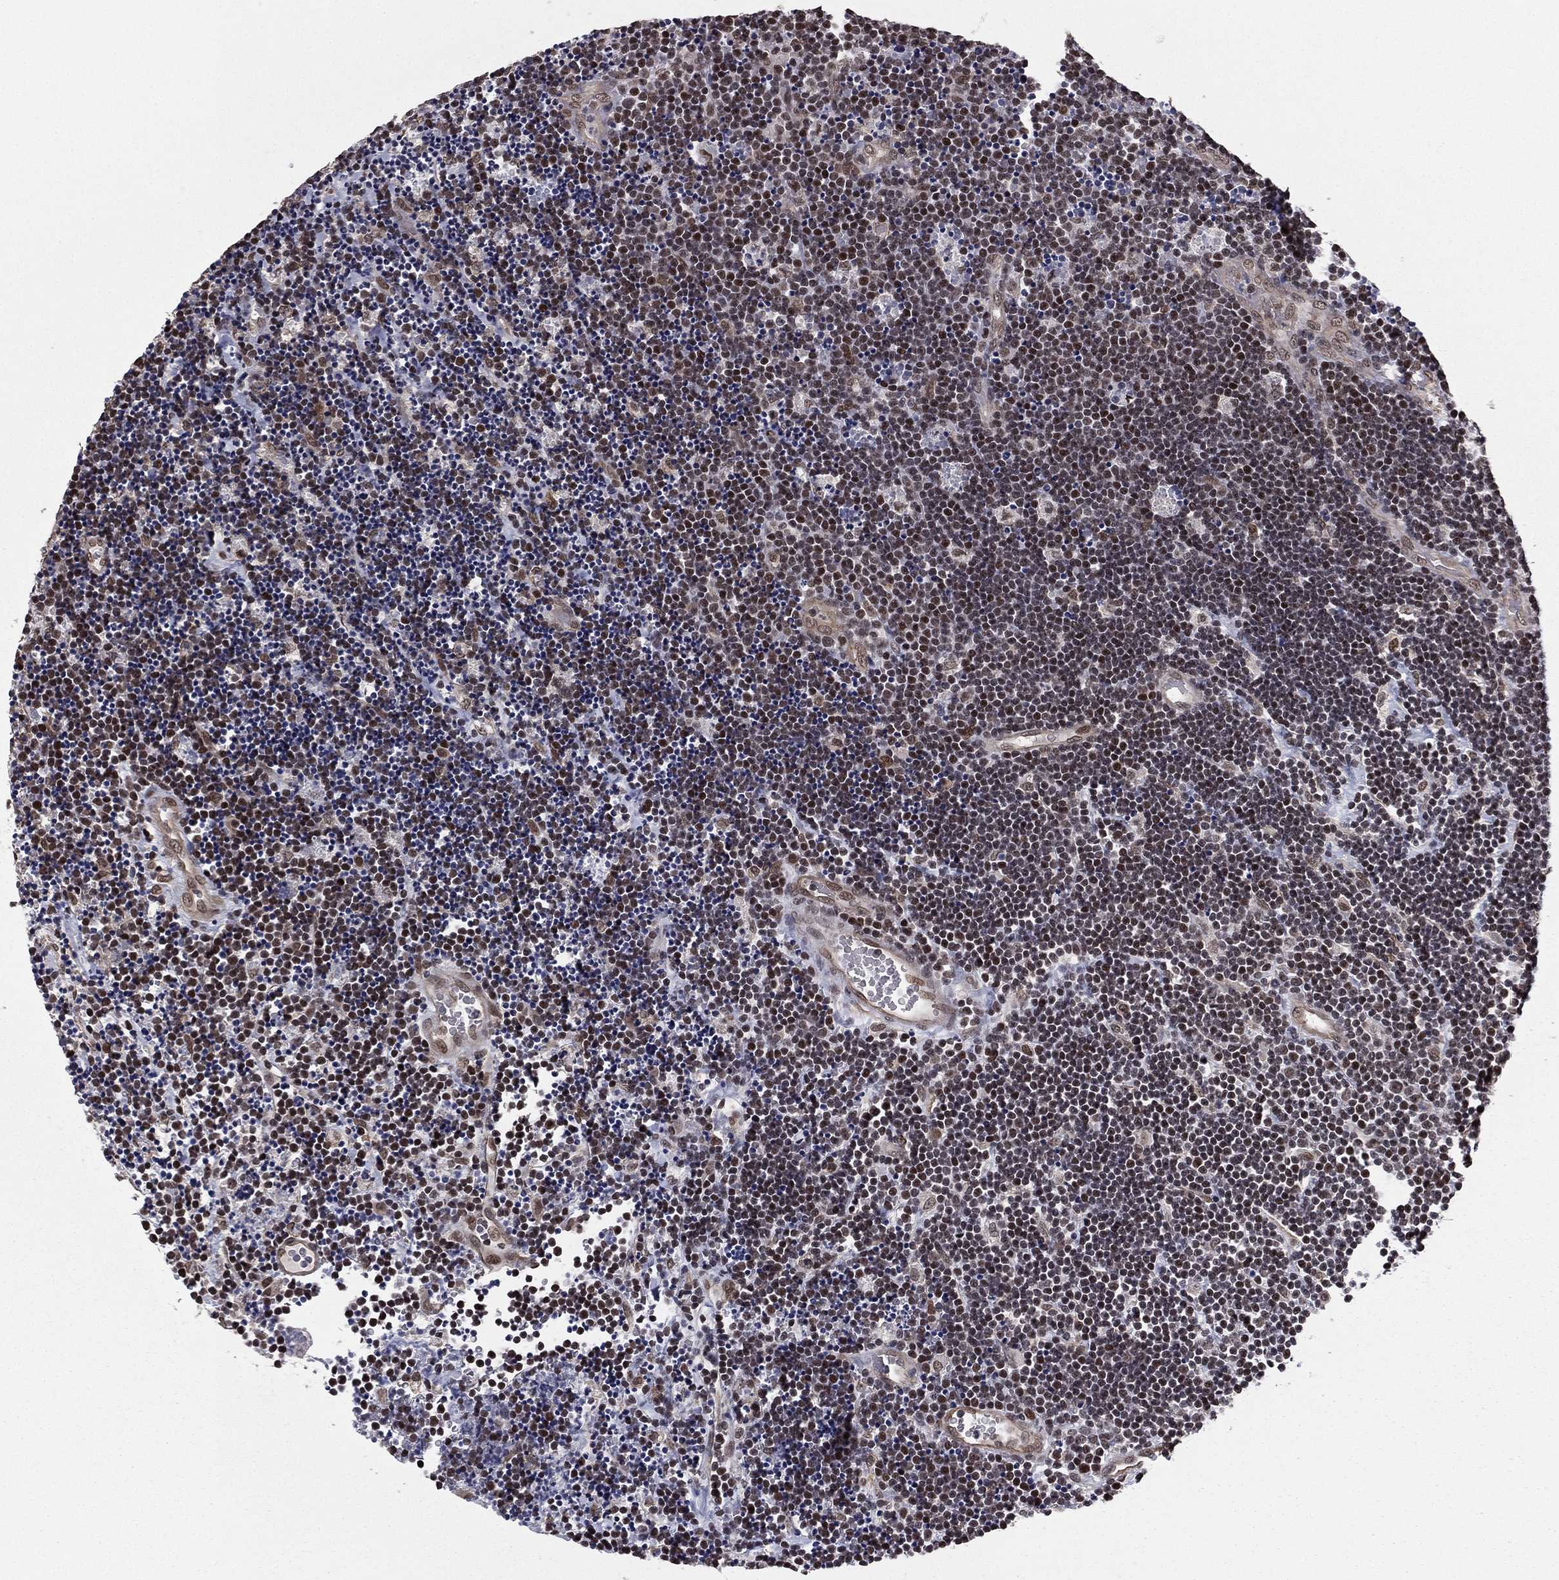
{"staining": {"intensity": "moderate", "quantity": "<25%", "location": "cytoplasmic/membranous"}, "tissue": "lymphoma", "cell_type": "Tumor cells", "image_type": "cancer", "snomed": [{"axis": "morphology", "description": "Malignant lymphoma, non-Hodgkin's type, Low grade"}, {"axis": "topography", "description": "Brain"}], "caption": "Immunohistochemical staining of human lymphoma exhibits low levels of moderate cytoplasmic/membranous positivity in approximately <25% of tumor cells.", "gene": "RARB", "patient": {"sex": "female", "age": 66}}